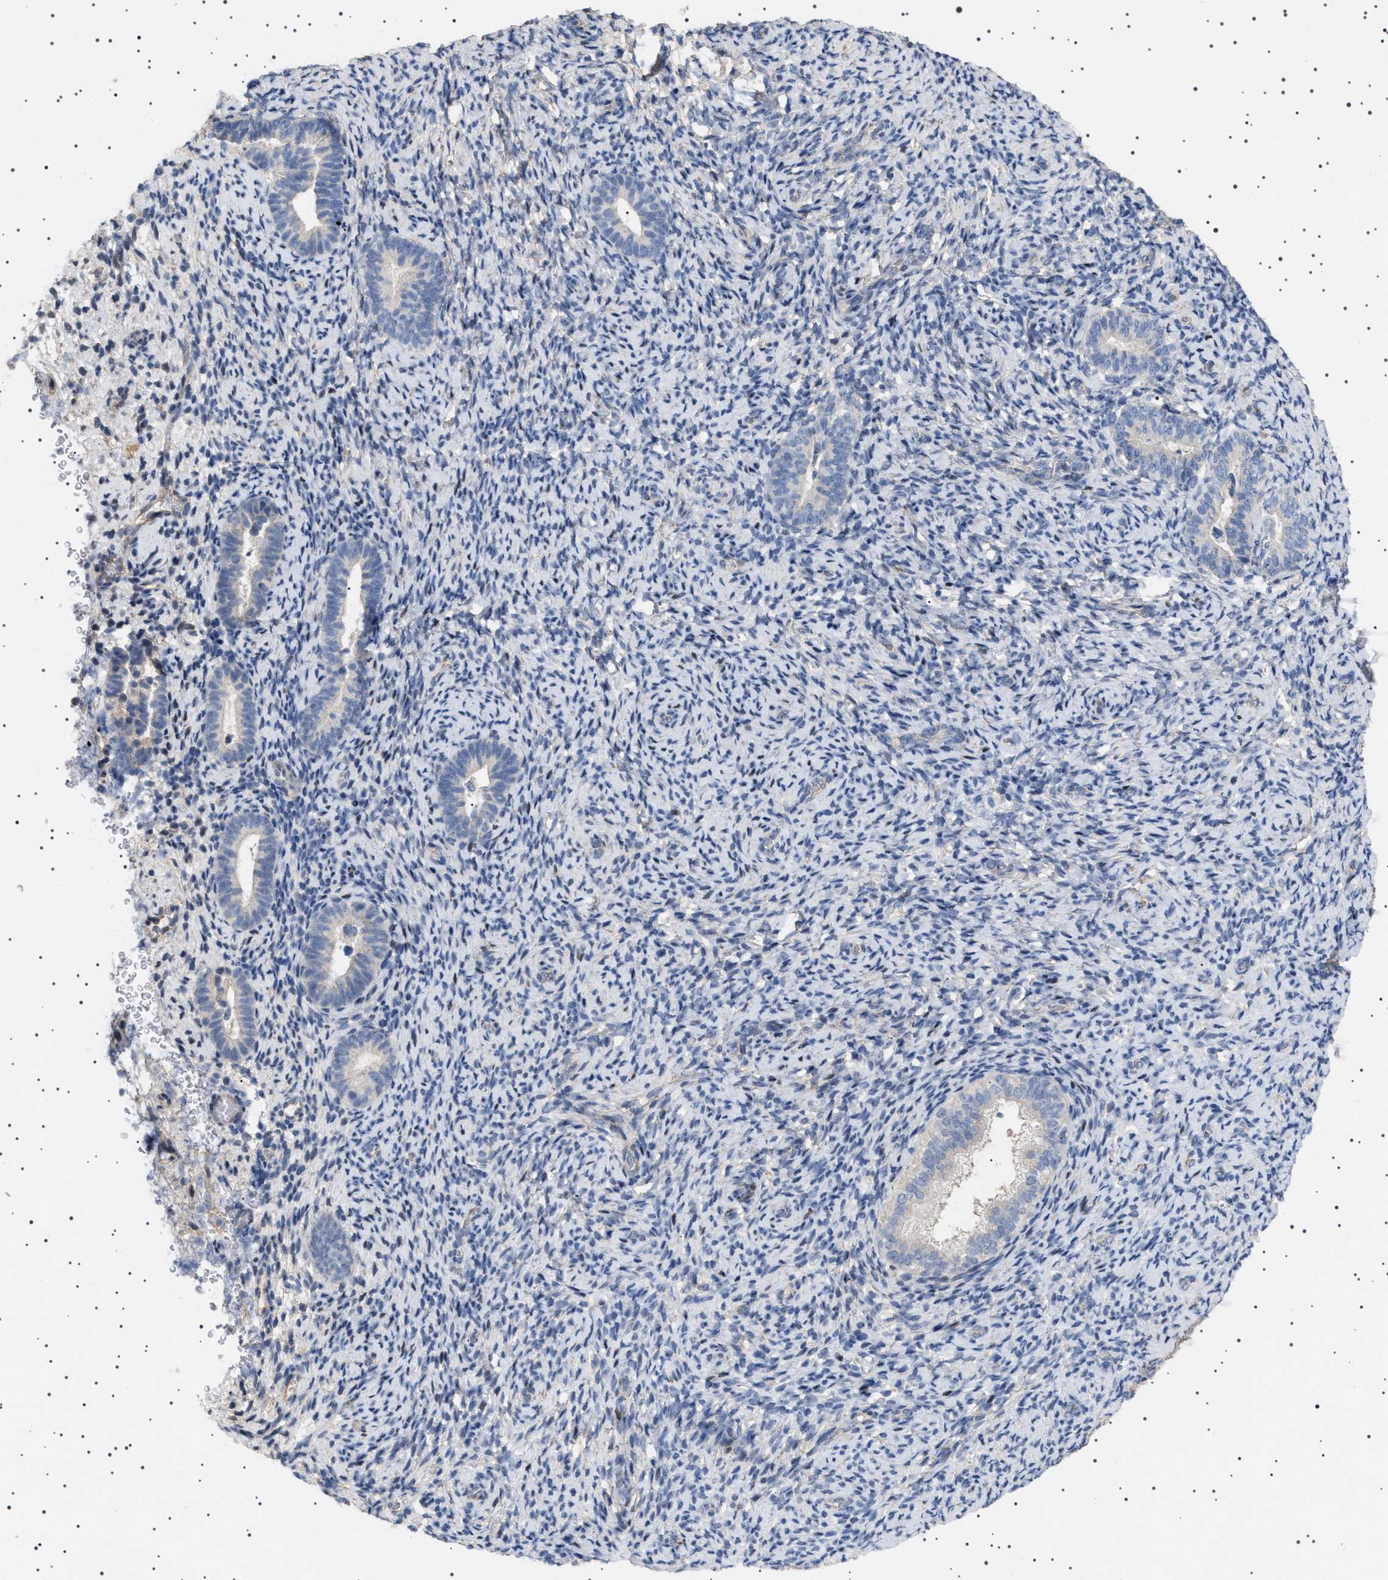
{"staining": {"intensity": "weak", "quantity": "<25%", "location": "cytoplasmic/membranous"}, "tissue": "endometrium", "cell_type": "Cells in endometrial stroma", "image_type": "normal", "snomed": [{"axis": "morphology", "description": "Normal tissue, NOS"}, {"axis": "topography", "description": "Endometrium"}], "caption": "Immunohistochemical staining of unremarkable human endometrium shows no significant positivity in cells in endometrial stroma. (IHC, brightfield microscopy, high magnification).", "gene": "HTR1A", "patient": {"sex": "female", "age": 51}}